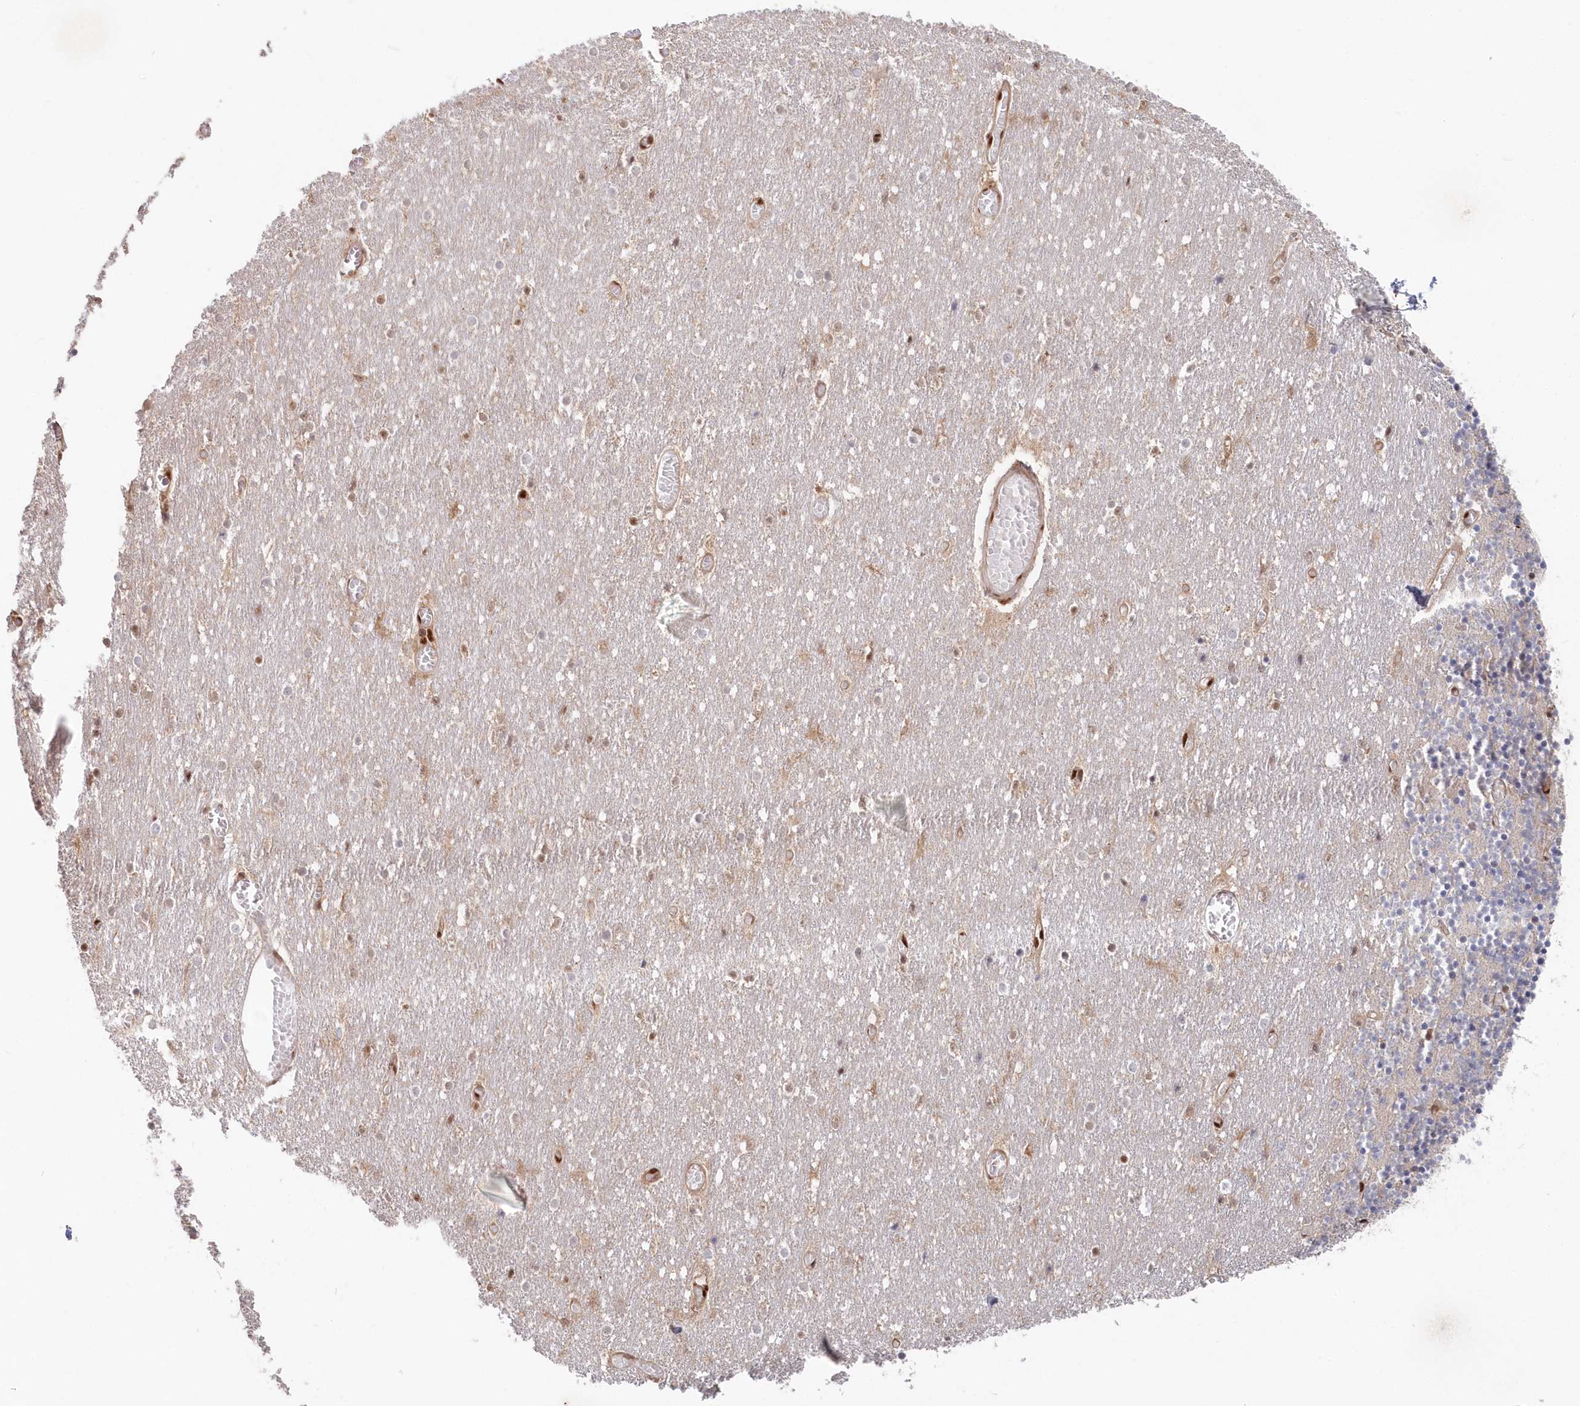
{"staining": {"intensity": "moderate", "quantity": "<25%", "location": "nuclear"}, "tissue": "cerebellum", "cell_type": "Cells in granular layer", "image_type": "normal", "snomed": [{"axis": "morphology", "description": "Normal tissue, NOS"}, {"axis": "topography", "description": "Cerebellum"}], "caption": "Immunohistochemical staining of benign human cerebellum demonstrates <25% levels of moderate nuclear protein expression in about <25% of cells in granular layer.", "gene": "ABHD14B", "patient": {"sex": "female", "age": 28}}